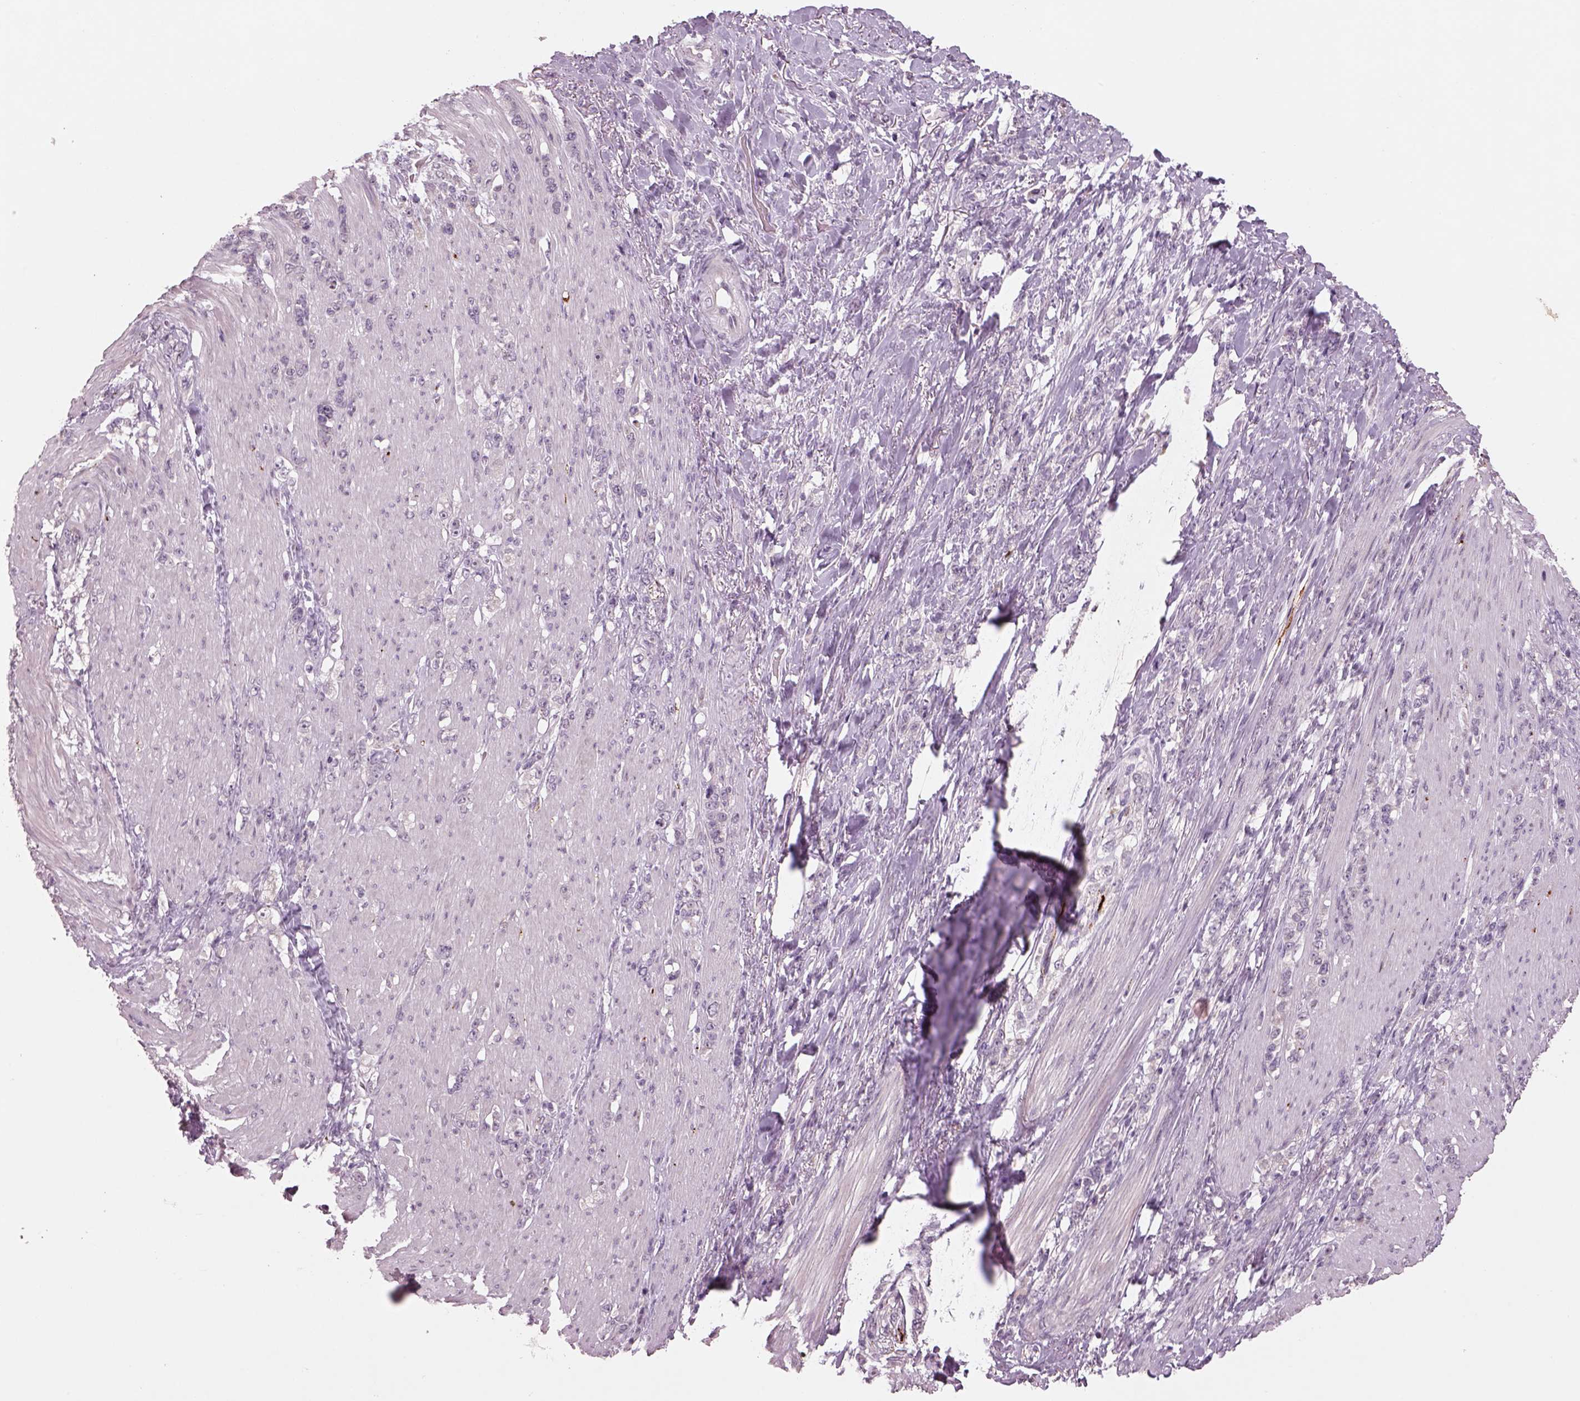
{"staining": {"intensity": "negative", "quantity": "none", "location": "none"}, "tissue": "stomach cancer", "cell_type": "Tumor cells", "image_type": "cancer", "snomed": [{"axis": "morphology", "description": "Adenocarcinoma, NOS"}, {"axis": "topography", "description": "Stomach, lower"}], "caption": "Human stomach cancer stained for a protein using IHC displays no expression in tumor cells.", "gene": "PENK", "patient": {"sex": "male", "age": 88}}